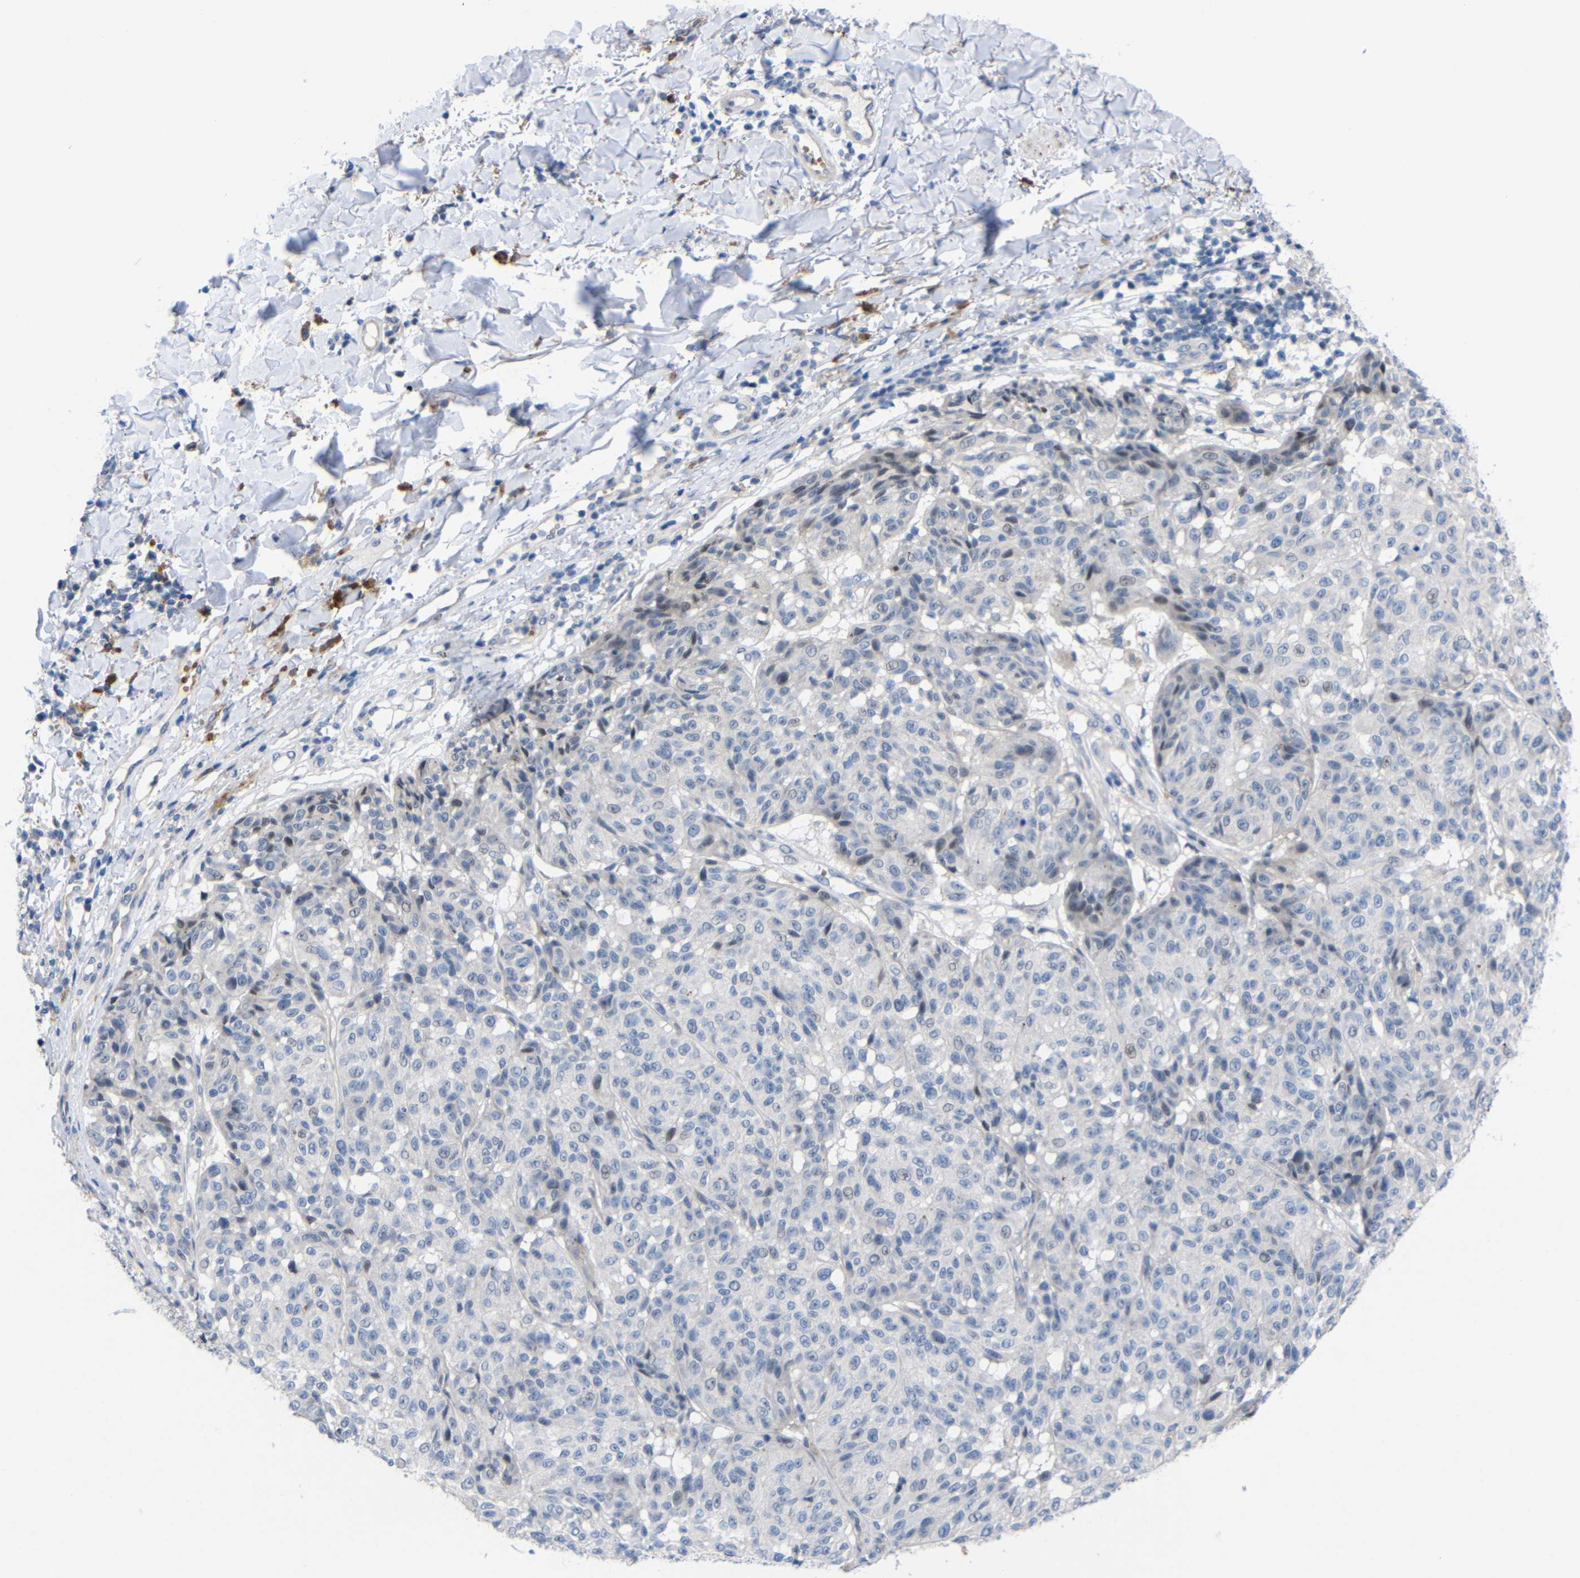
{"staining": {"intensity": "weak", "quantity": "<25%", "location": "nuclear"}, "tissue": "melanoma", "cell_type": "Tumor cells", "image_type": "cancer", "snomed": [{"axis": "morphology", "description": "Malignant melanoma, NOS"}, {"axis": "topography", "description": "Skin"}], "caption": "The histopathology image displays no significant staining in tumor cells of malignant melanoma. Brightfield microscopy of immunohistochemistry stained with DAB (3,3'-diaminobenzidine) (brown) and hematoxylin (blue), captured at high magnification.", "gene": "CMTM1", "patient": {"sex": "female", "age": 46}}